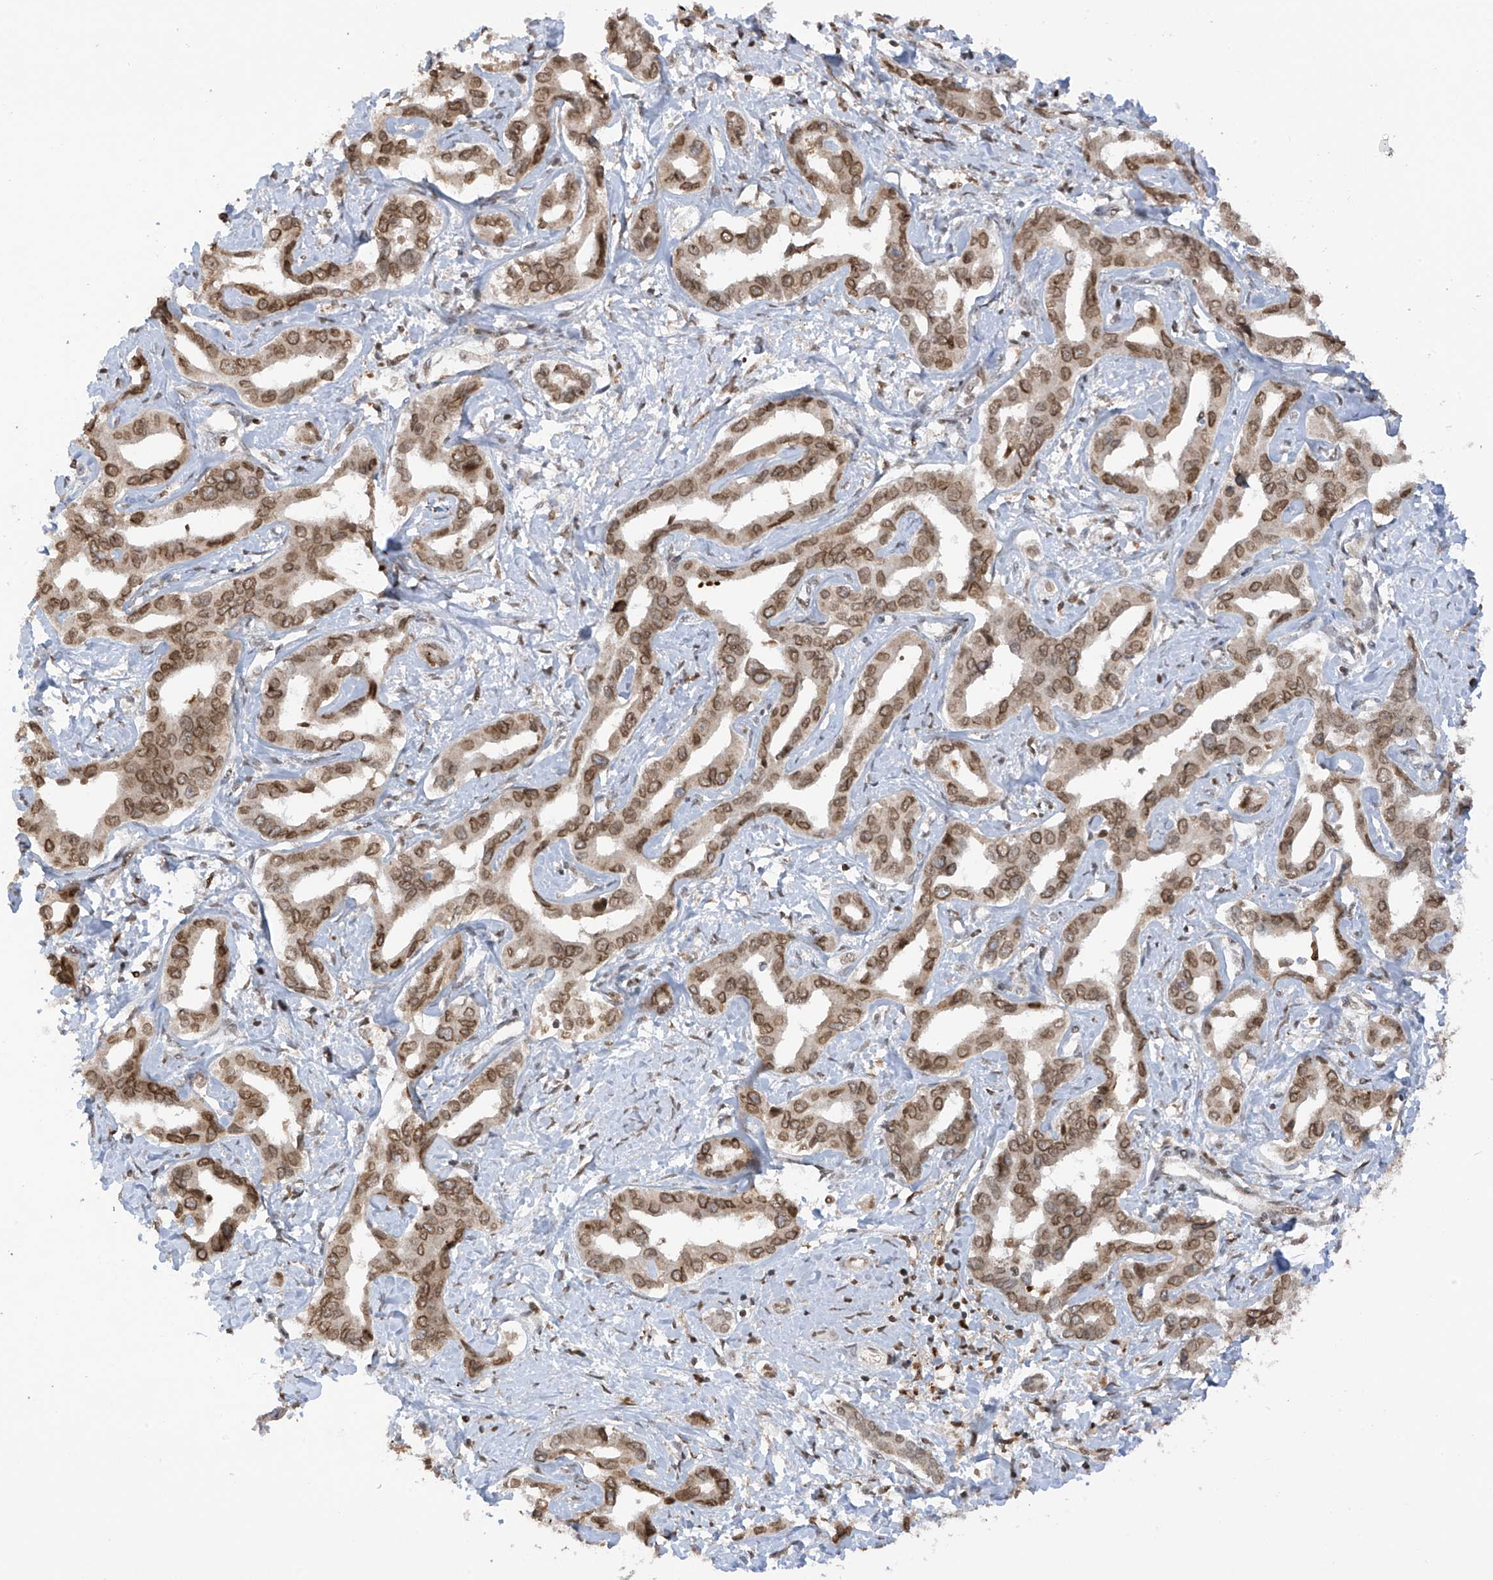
{"staining": {"intensity": "moderate", "quantity": ">75%", "location": "cytoplasmic/membranous,nuclear"}, "tissue": "liver cancer", "cell_type": "Tumor cells", "image_type": "cancer", "snomed": [{"axis": "morphology", "description": "Cholangiocarcinoma"}, {"axis": "topography", "description": "Liver"}], "caption": "High-power microscopy captured an IHC image of liver cancer, revealing moderate cytoplasmic/membranous and nuclear staining in about >75% of tumor cells.", "gene": "KPNB1", "patient": {"sex": "male", "age": 59}}